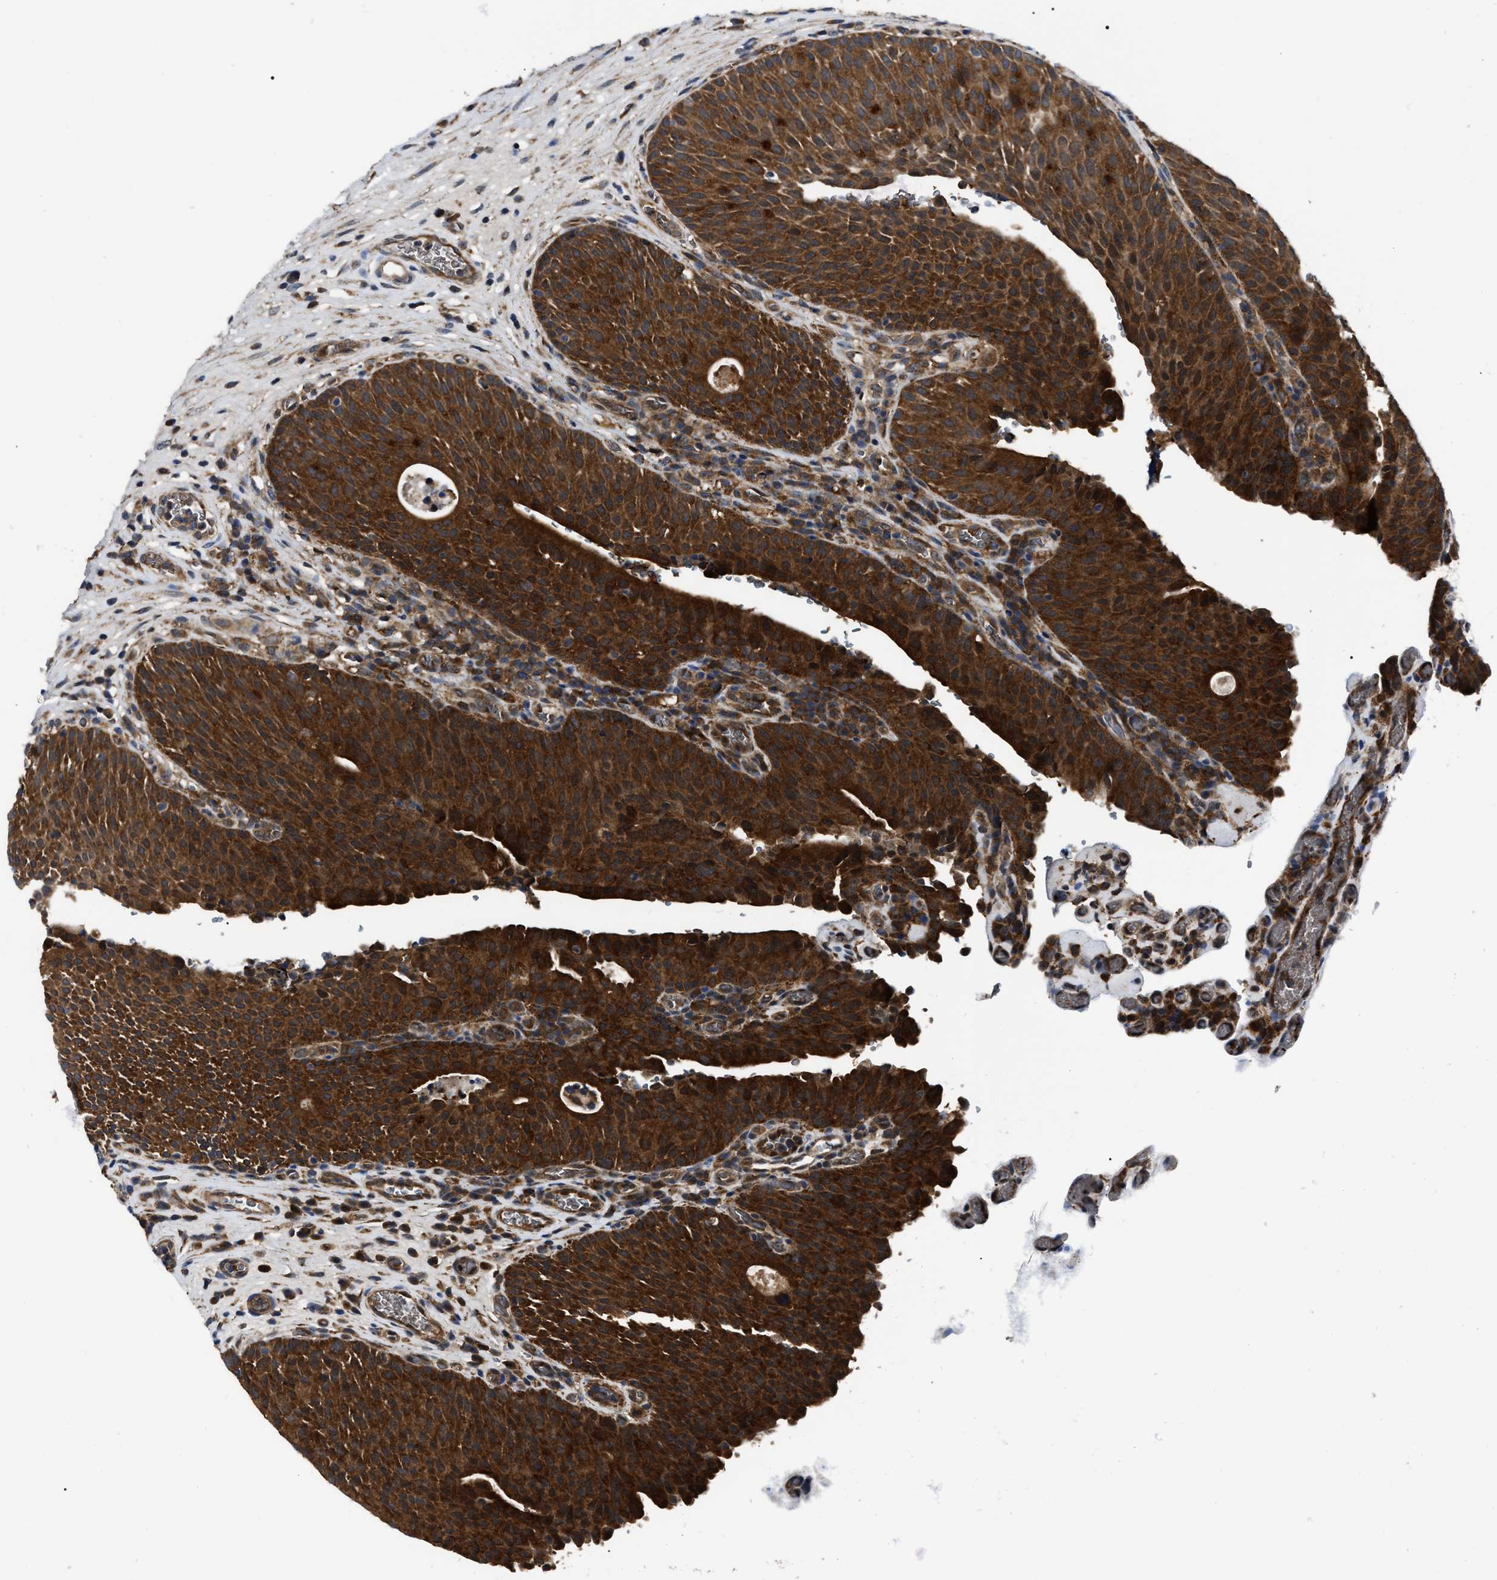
{"staining": {"intensity": "strong", "quantity": ">75%", "location": "cytoplasmic/membranous"}, "tissue": "urothelial cancer", "cell_type": "Tumor cells", "image_type": "cancer", "snomed": [{"axis": "morphology", "description": "Urothelial carcinoma, High grade"}, {"axis": "topography", "description": "Urinary bladder"}], "caption": "Immunohistochemistry (DAB) staining of human urothelial cancer reveals strong cytoplasmic/membranous protein positivity in about >75% of tumor cells.", "gene": "GET4", "patient": {"sex": "male", "age": 74}}